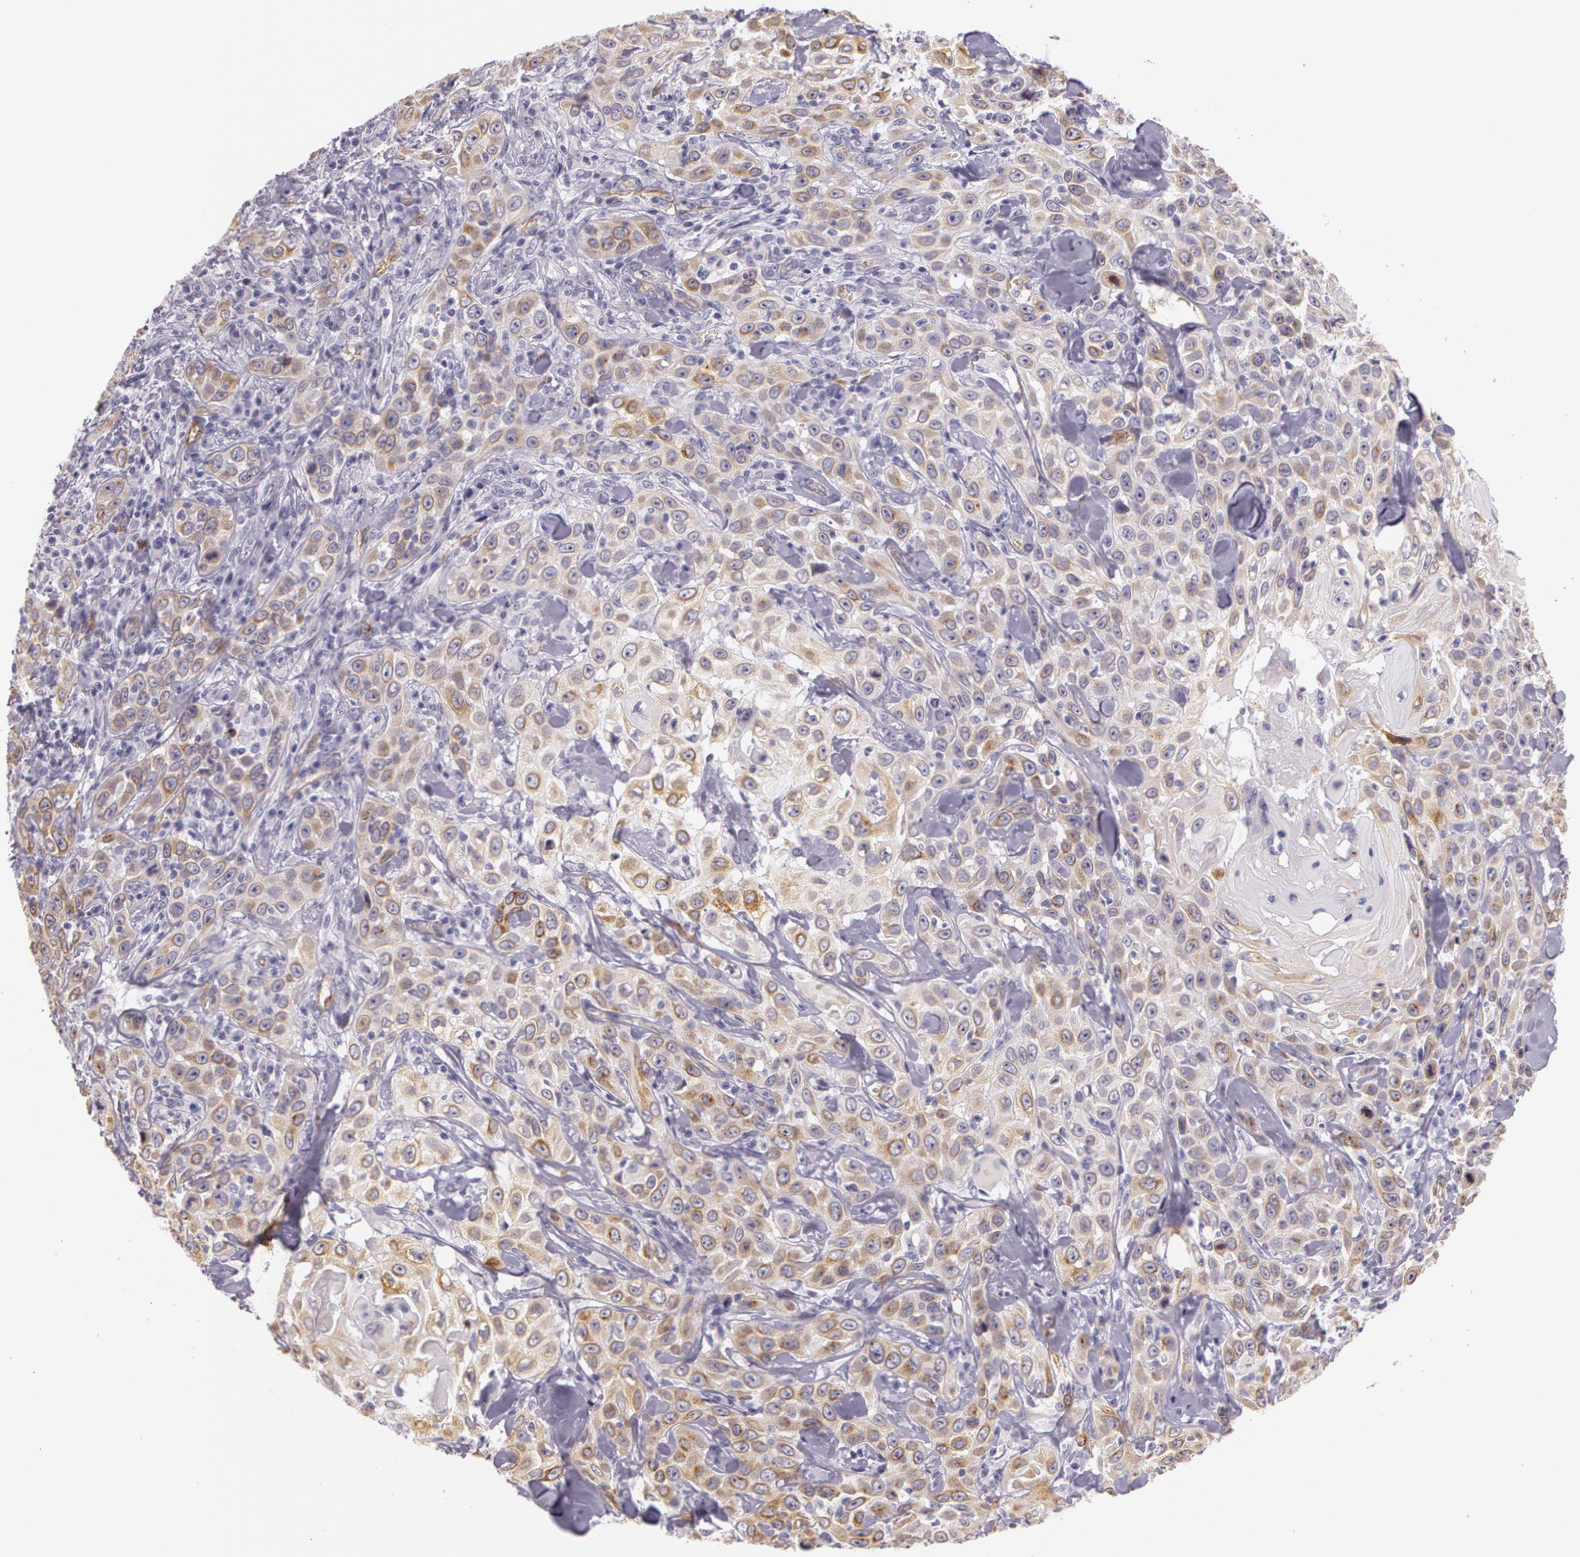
{"staining": {"intensity": "moderate", "quantity": "25%-75%", "location": "cytoplasmic/membranous"}, "tissue": "skin cancer", "cell_type": "Tumor cells", "image_type": "cancer", "snomed": [{"axis": "morphology", "description": "Squamous cell carcinoma, NOS"}, {"axis": "topography", "description": "Skin"}], "caption": "Skin squamous cell carcinoma was stained to show a protein in brown. There is medium levels of moderate cytoplasmic/membranous expression in approximately 25%-75% of tumor cells.", "gene": "APP", "patient": {"sex": "male", "age": 84}}